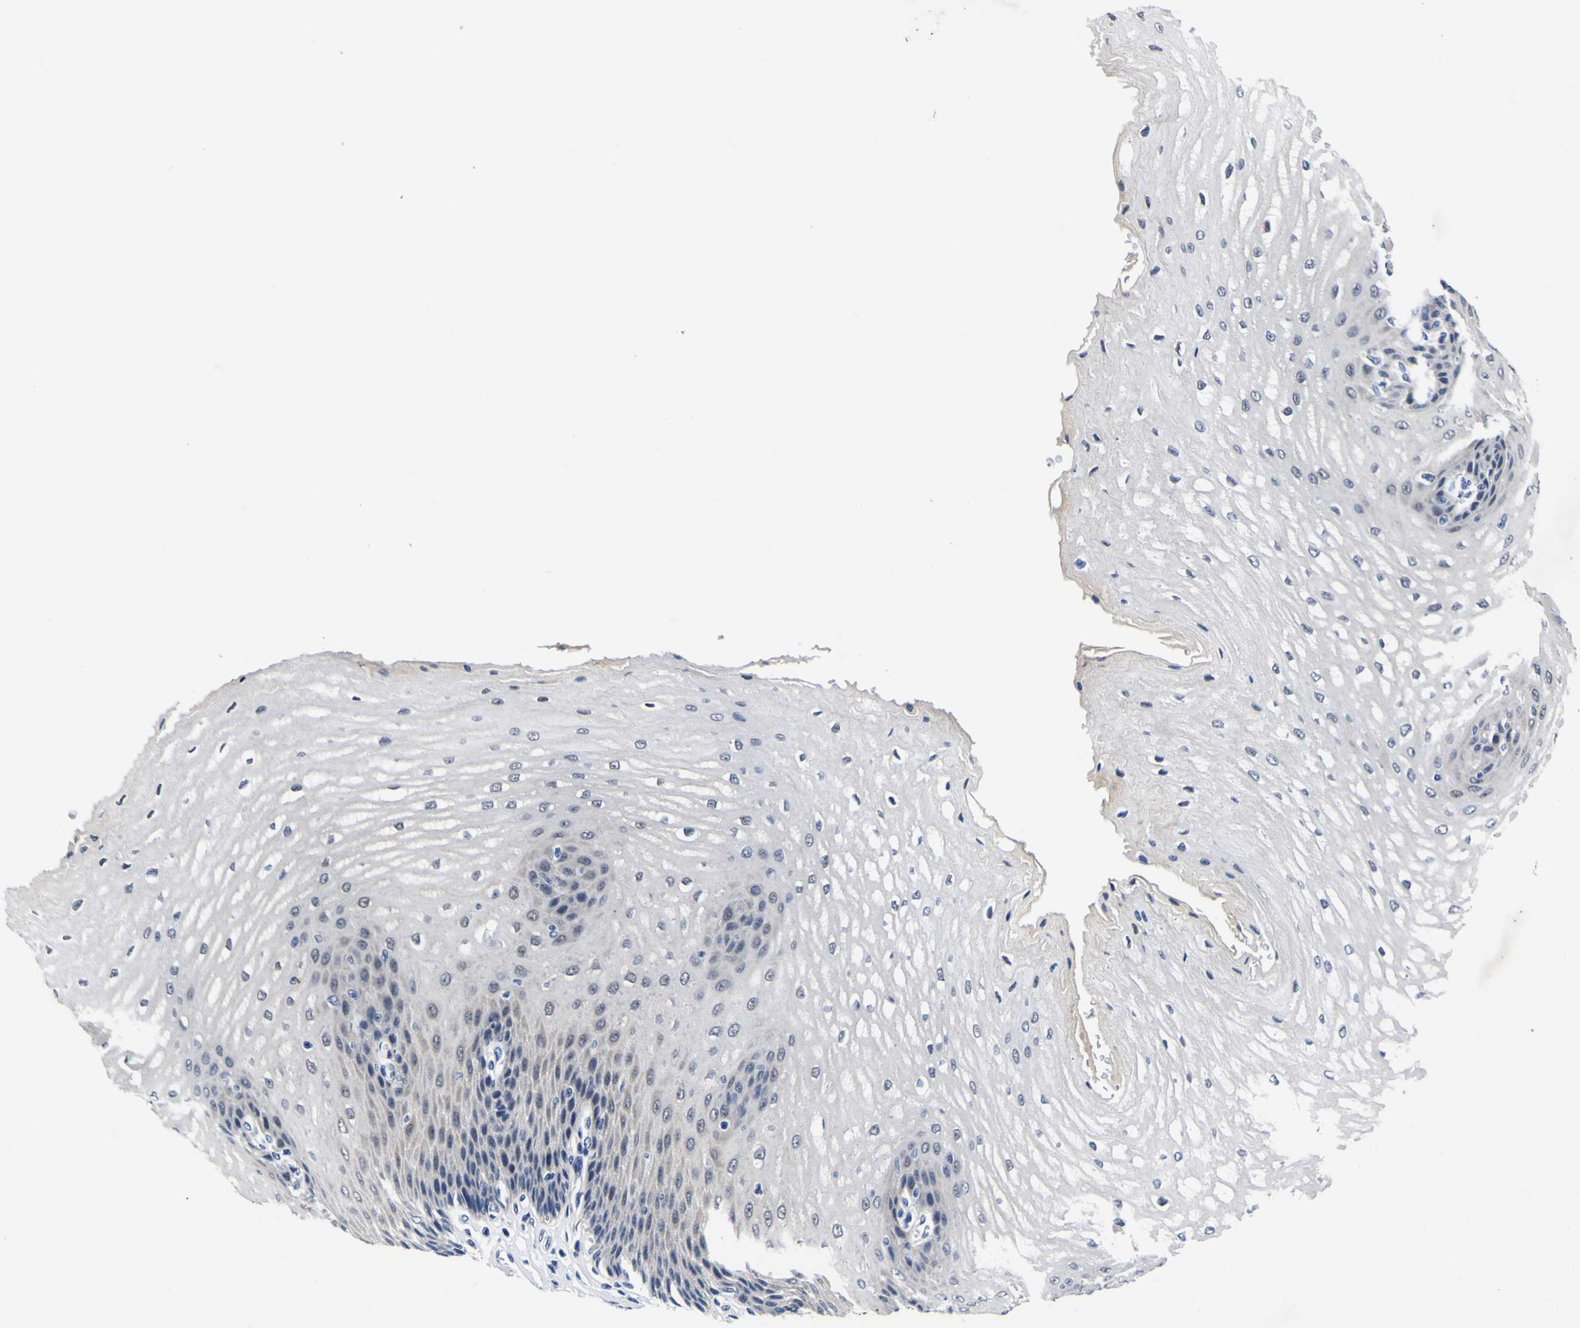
{"staining": {"intensity": "negative", "quantity": "none", "location": "none"}, "tissue": "esophagus", "cell_type": "Squamous epithelial cells", "image_type": "normal", "snomed": [{"axis": "morphology", "description": "Normal tissue, NOS"}, {"axis": "topography", "description": "Esophagus"}], "caption": "Micrograph shows no significant protein staining in squamous epithelial cells of unremarkable esophagus. (DAB (3,3'-diaminobenzidine) IHC with hematoxylin counter stain).", "gene": "IGFLR1", "patient": {"sex": "male", "age": 54}}